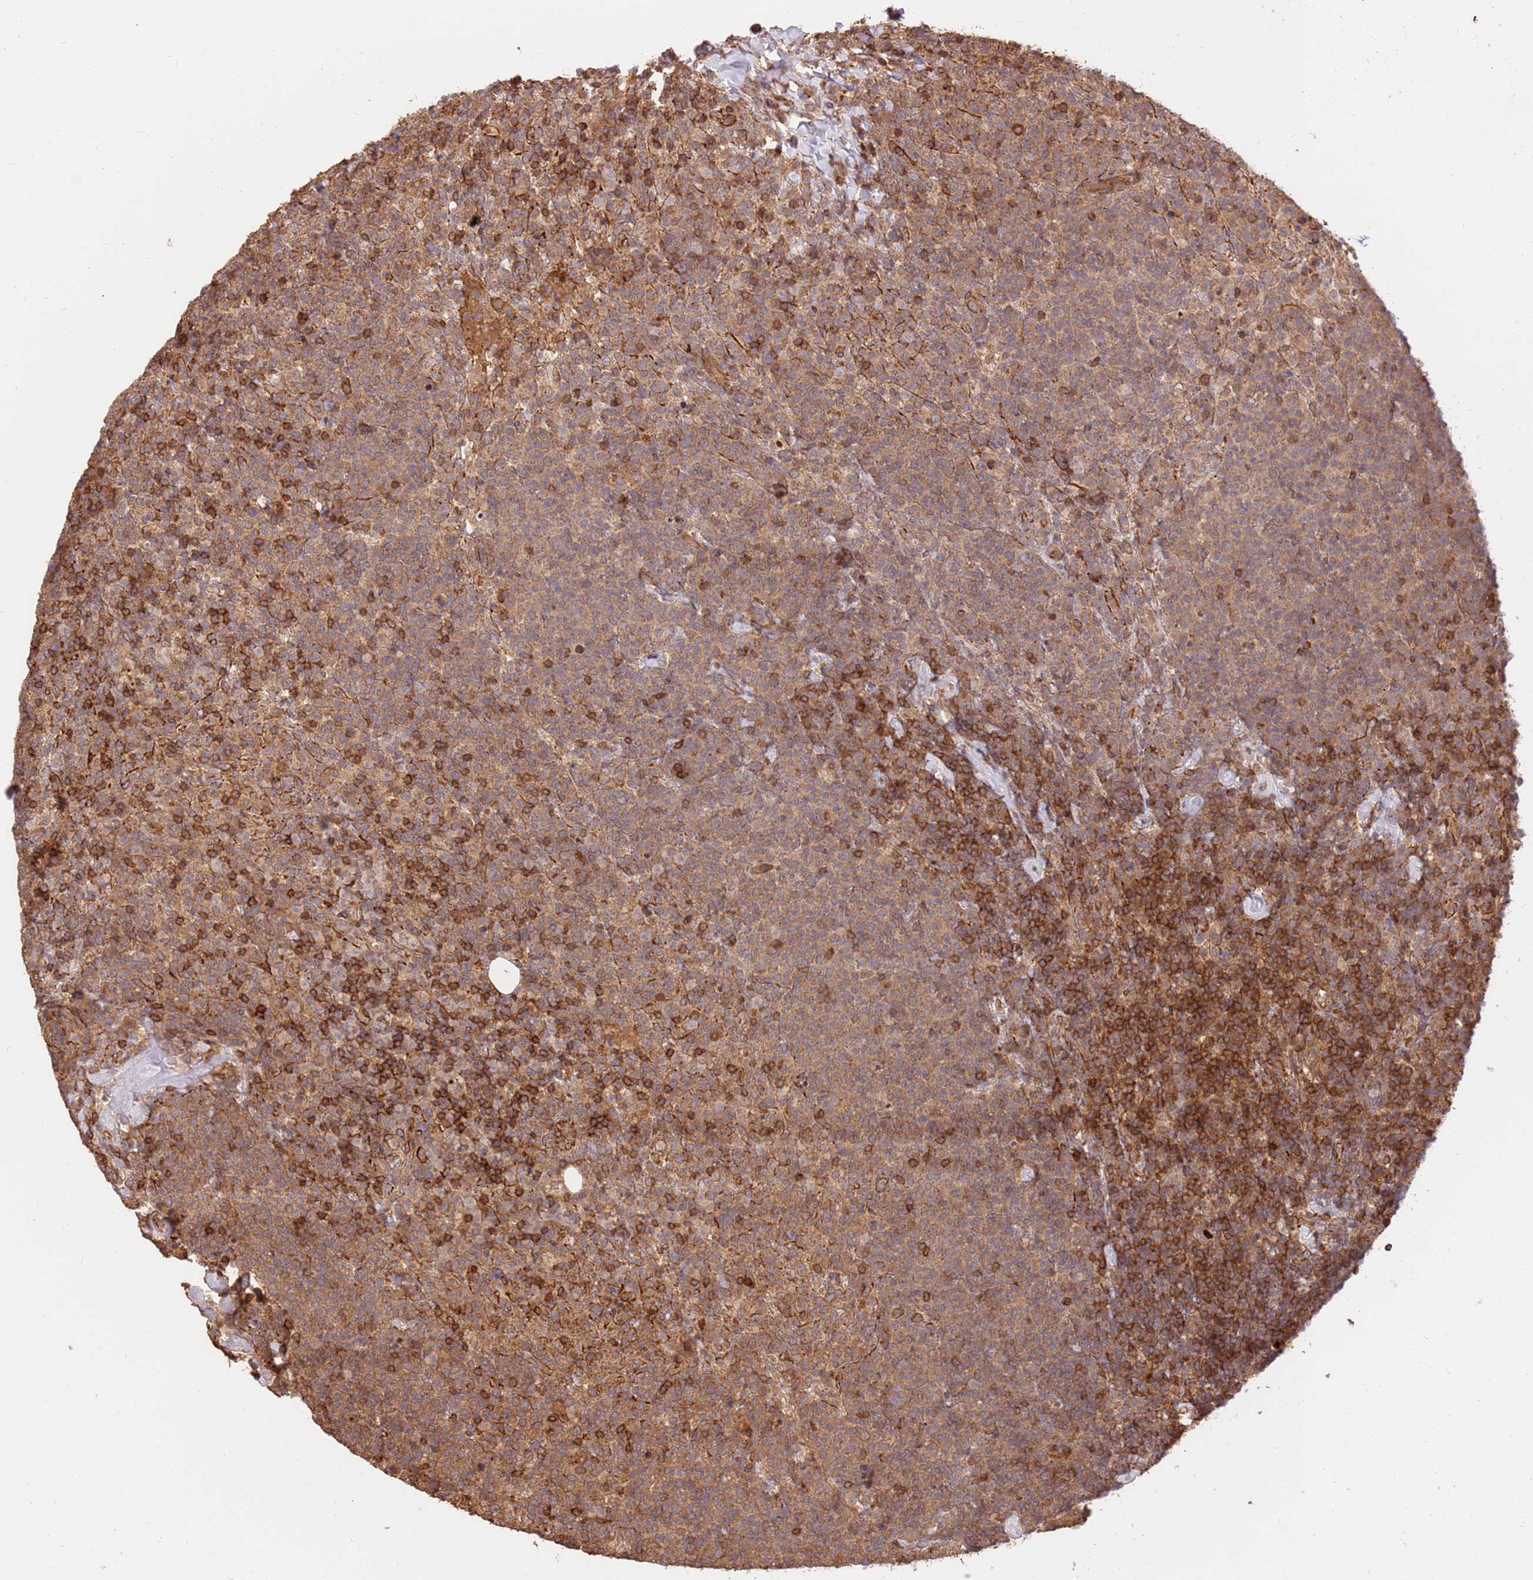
{"staining": {"intensity": "moderate", "quantity": ">75%", "location": "cytoplasmic/membranous"}, "tissue": "lymphoma", "cell_type": "Tumor cells", "image_type": "cancer", "snomed": [{"axis": "morphology", "description": "Malignant lymphoma, non-Hodgkin's type, High grade"}, {"axis": "topography", "description": "Lymph node"}], "caption": "This image demonstrates malignant lymphoma, non-Hodgkin's type (high-grade) stained with immunohistochemistry (IHC) to label a protein in brown. The cytoplasmic/membranous of tumor cells show moderate positivity for the protein. Nuclei are counter-stained blue.", "gene": "KATNAL2", "patient": {"sex": "male", "age": 61}}